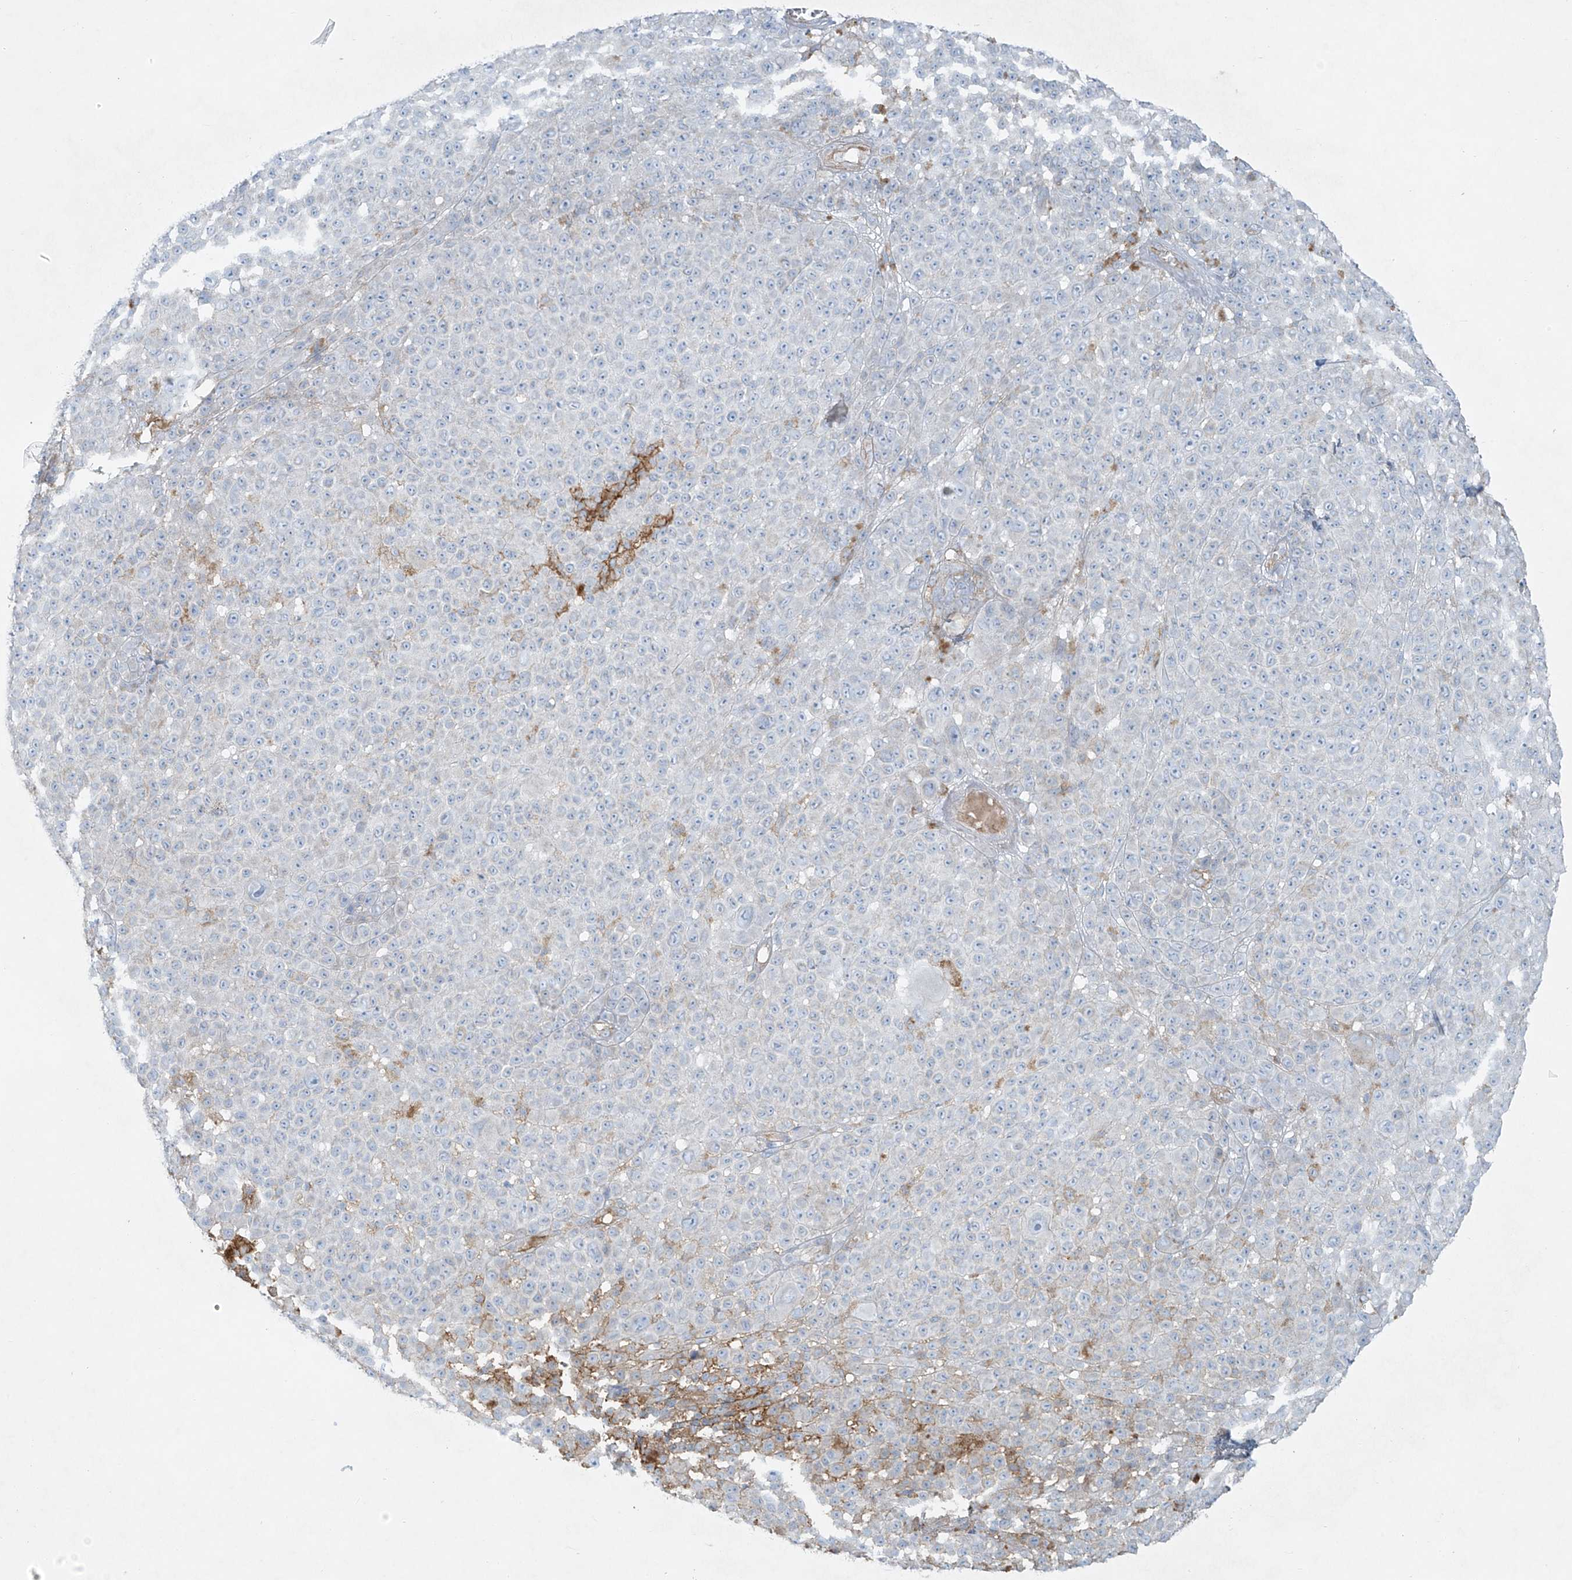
{"staining": {"intensity": "negative", "quantity": "none", "location": "none"}, "tissue": "melanoma", "cell_type": "Tumor cells", "image_type": "cancer", "snomed": [{"axis": "morphology", "description": "Malignant melanoma, NOS"}, {"axis": "topography", "description": "Skin"}], "caption": "This is a histopathology image of immunohistochemistry (IHC) staining of malignant melanoma, which shows no positivity in tumor cells. The staining was performed using DAB to visualize the protein expression in brown, while the nuclei were stained in blue with hematoxylin (Magnification: 20x).", "gene": "VAMP5", "patient": {"sex": "female", "age": 94}}